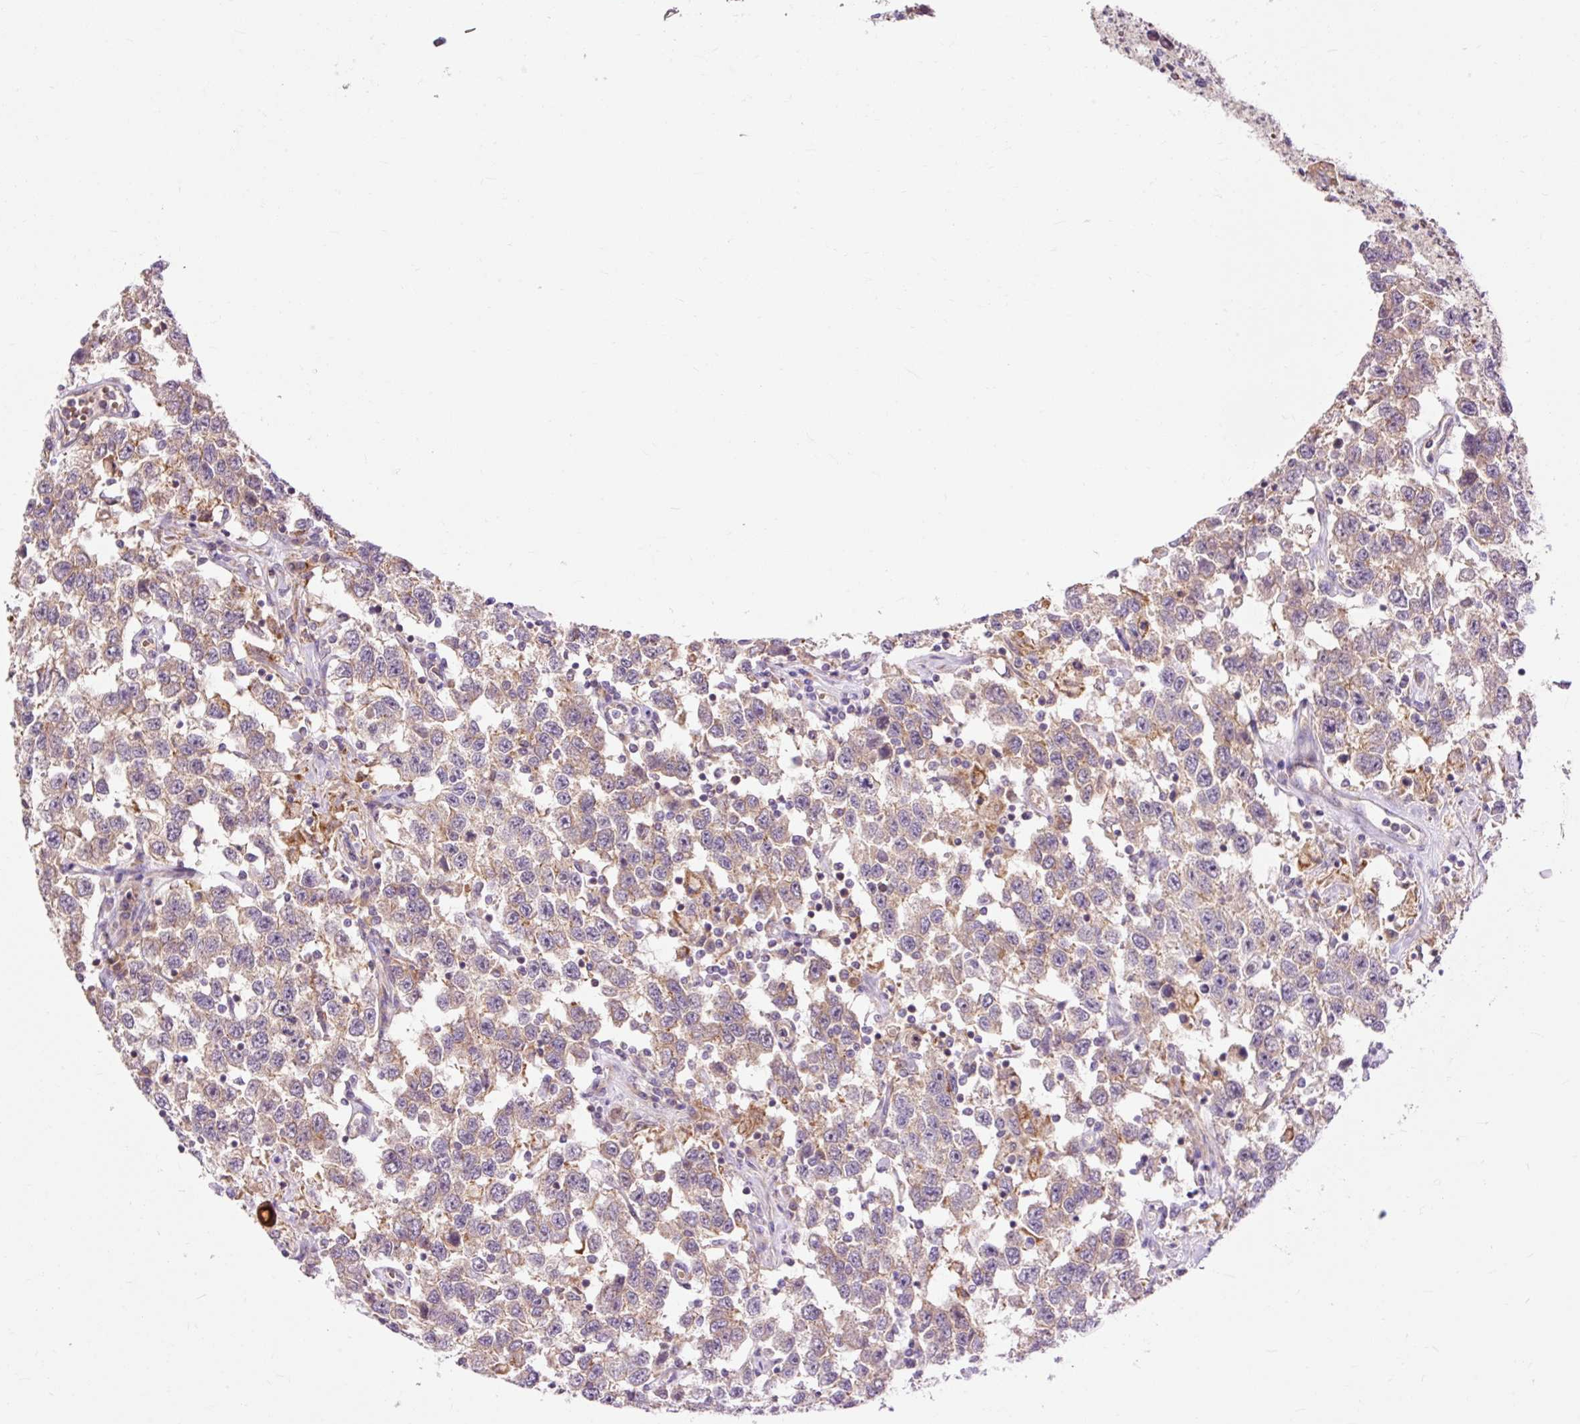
{"staining": {"intensity": "weak", "quantity": ">75%", "location": "cytoplasmic/membranous"}, "tissue": "testis cancer", "cell_type": "Tumor cells", "image_type": "cancer", "snomed": [{"axis": "morphology", "description": "Seminoma, NOS"}, {"axis": "topography", "description": "Testis"}], "caption": "This is an image of immunohistochemistry staining of seminoma (testis), which shows weak positivity in the cytoplasmic/membranous of tumor cells.", "gene": "RIPOR3", "patient": {"sex": "male", "age": 41}}